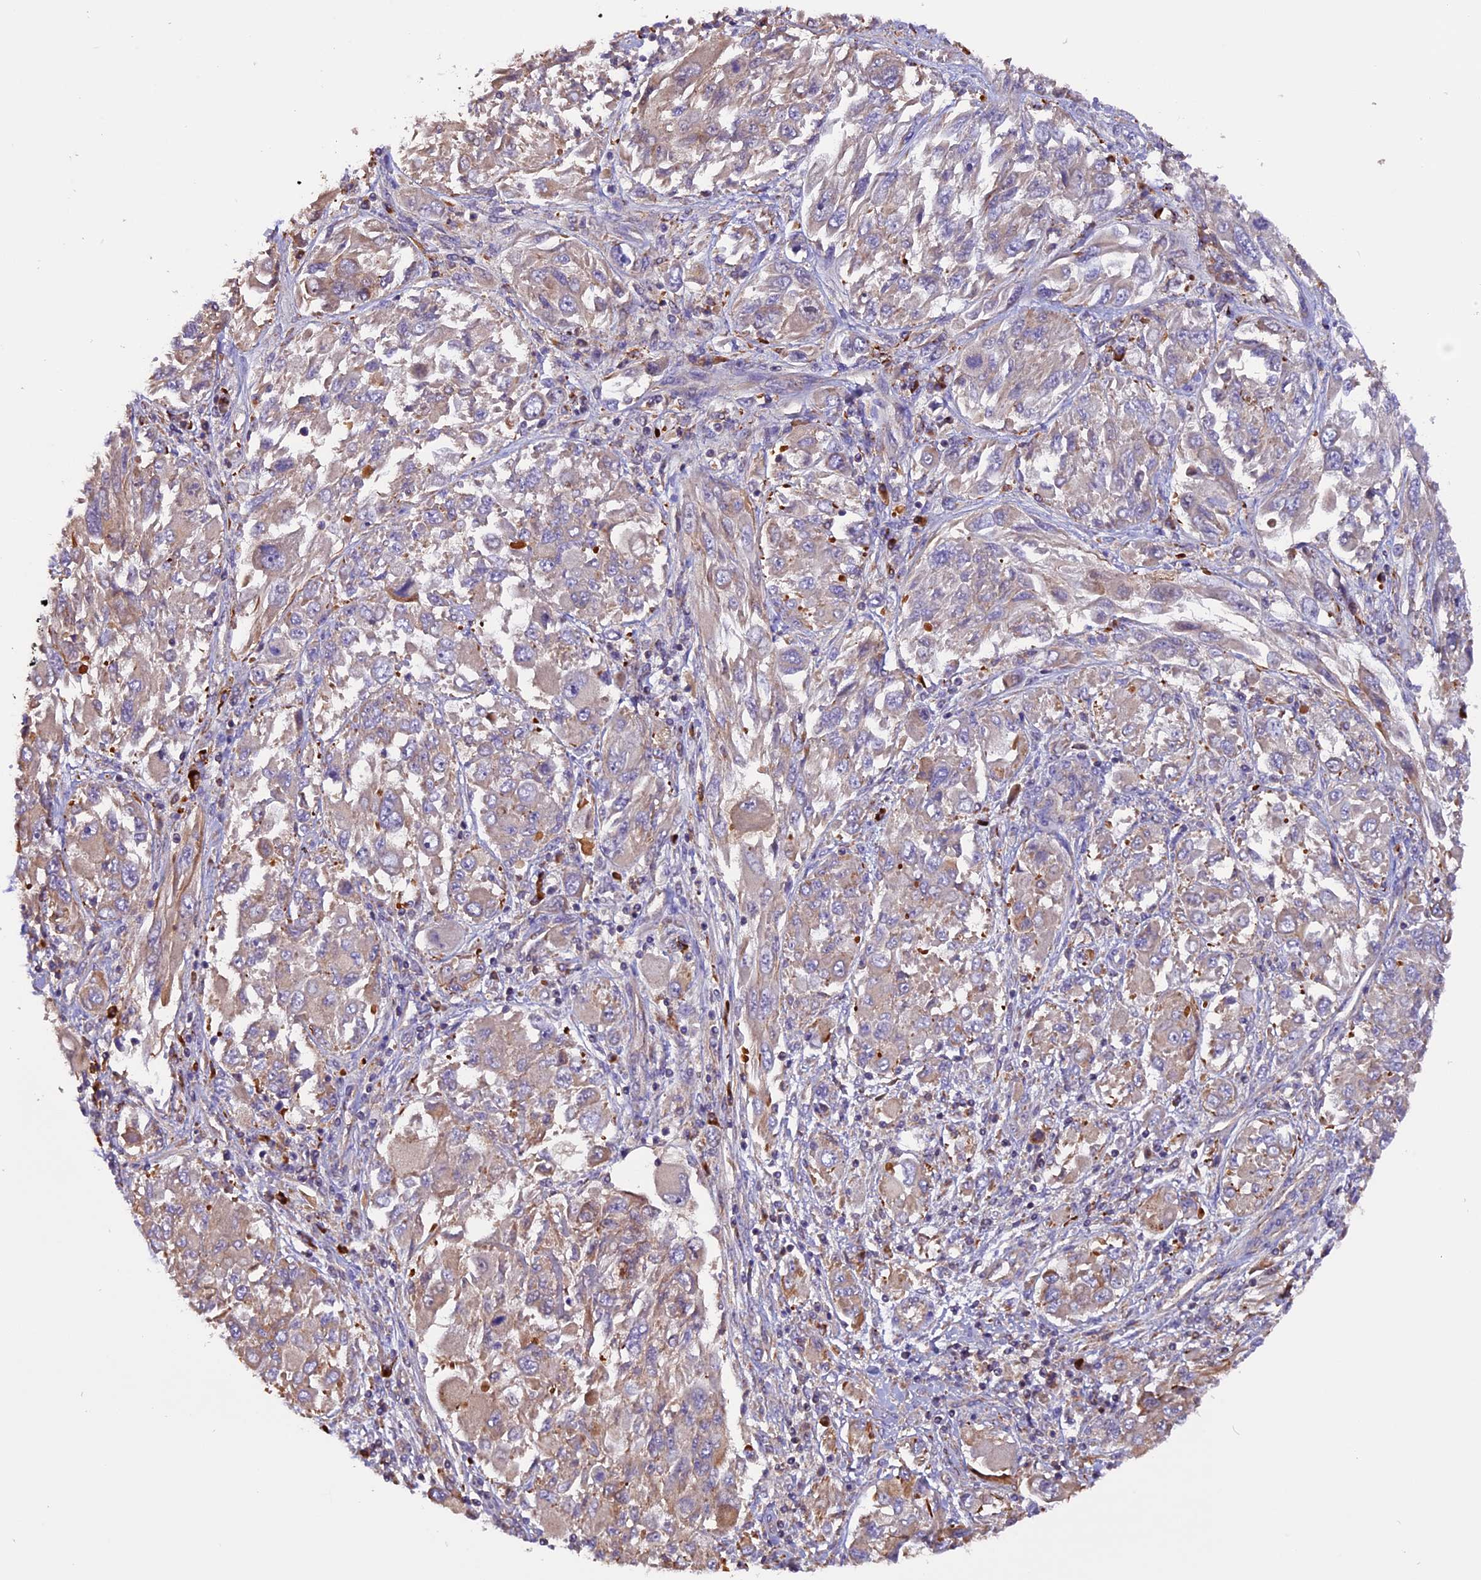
{"staining": {"intensity": "moderate", "quantity": "25%-75%", "location": "cytoplasmic/membranous"}, "tissue": "melanoma", "cell_type": "Tumor cells", "image_type": "cancer", "snomed": [{"axis": "morphology", "description": "Malignant melanoma, NOS"}, {"axis": "topography", "description": "Skin"}], "caption": "This photomicrograph exhibits immunohistochemistry staining of melanoma, with medium moderate cytoplasmic/membranous positivity in about 25%-75% of tumor cells.", "gene": "METTL22", "patient": {"sex": "female", "age": 91}}